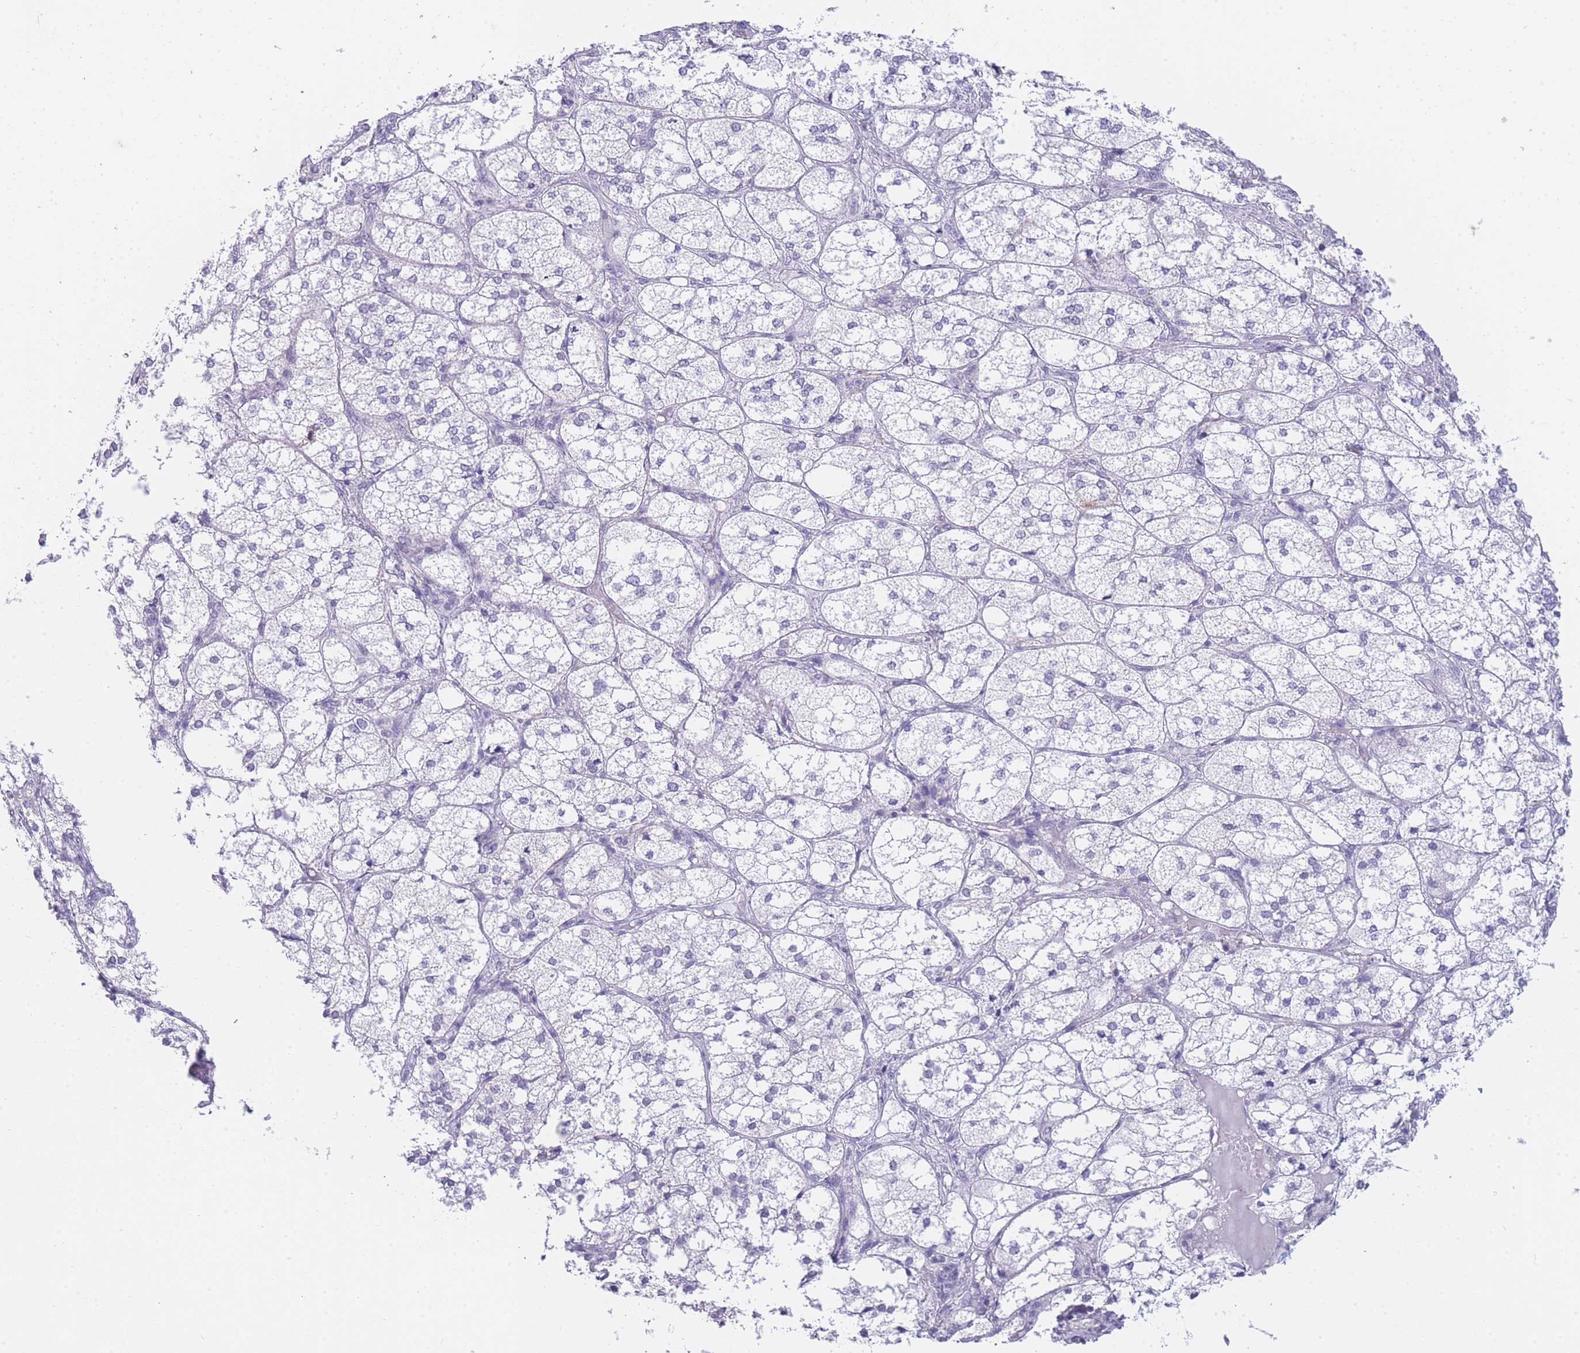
{"staining": {"intensity": "negative", "quantity": "none", "location": "none"}, "tissue": "adrenal gland", "cell_type": "Glandular cells", "image_type": "normal", "snomed": [{"axis": "morphology", "description": "Normal tissue, NOS"}, {"axis": "topography", "description": "Adrenal gland"}], "caption": "DAB (3,3'-diaminobenzidine) immunohistochemical staining of benign human adrenal gland demonstrates no significant staining in glandular cells. (DAB (3,3'-diaminobenzidine) immunohistochemistry with hematoxylin counter stain).", "gene": "FRAT2", "patient": {"sex": "female", "age": 61}}